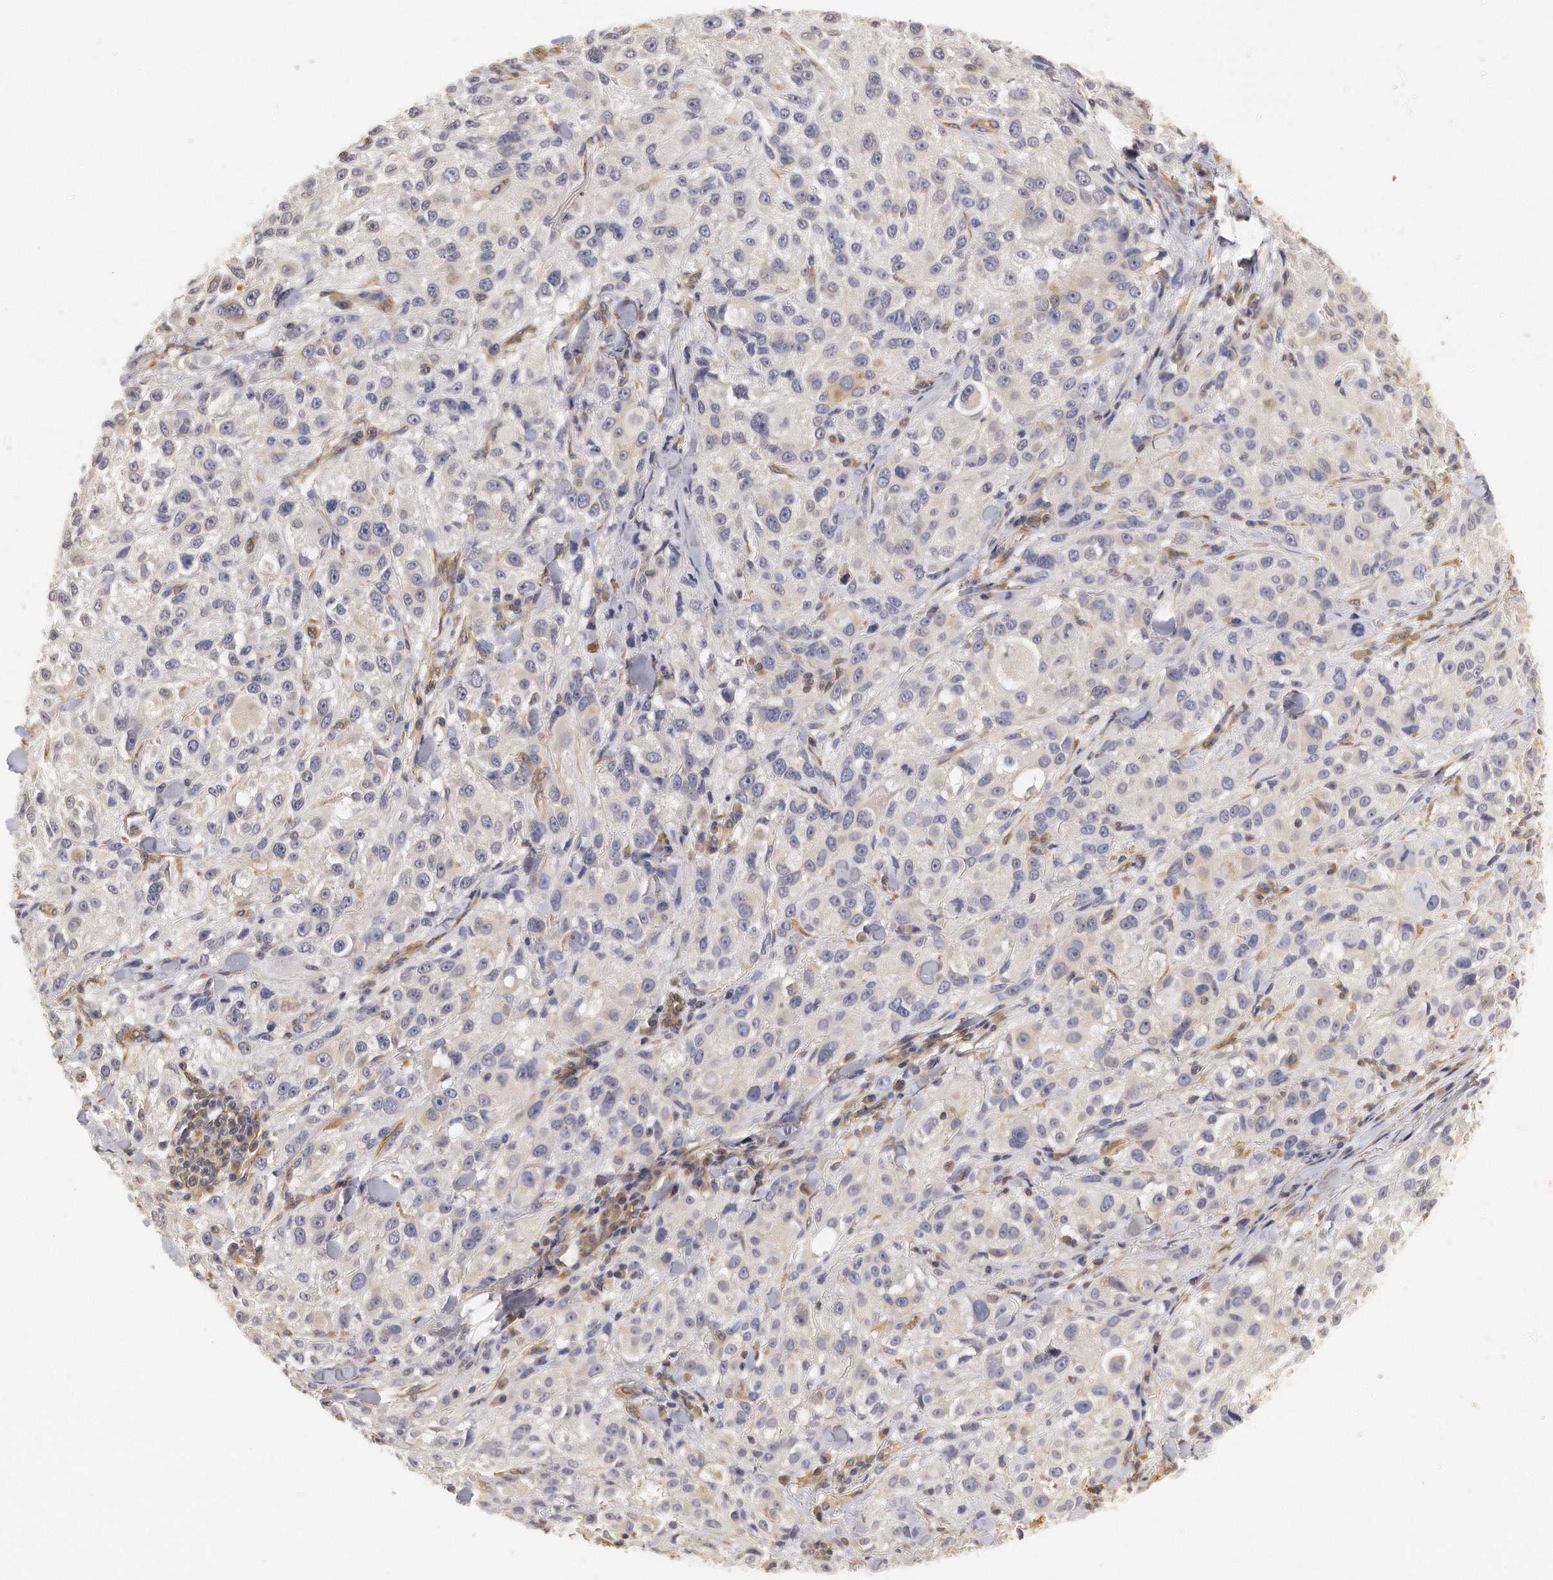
{"staining": {"intensity": "negative", "quantity": "none", "location": "none"}, "tissue": "melanoma", "cell_type": "Tumor cells", "image_type": "cancer", "snomed": [{"axis": "morphology", "description": "Necrosis, NOS"}, {"axis": "morphology", "description": "Malignant melanoma, NOS"}, {"axis": "topography", "description": "Skin"}], "caption": "The histopathology image shows no significant positivity in tumor cells of malignant melanoma.", "gene": "CHST7", "patient": {"sex": "female", "age": 87}}